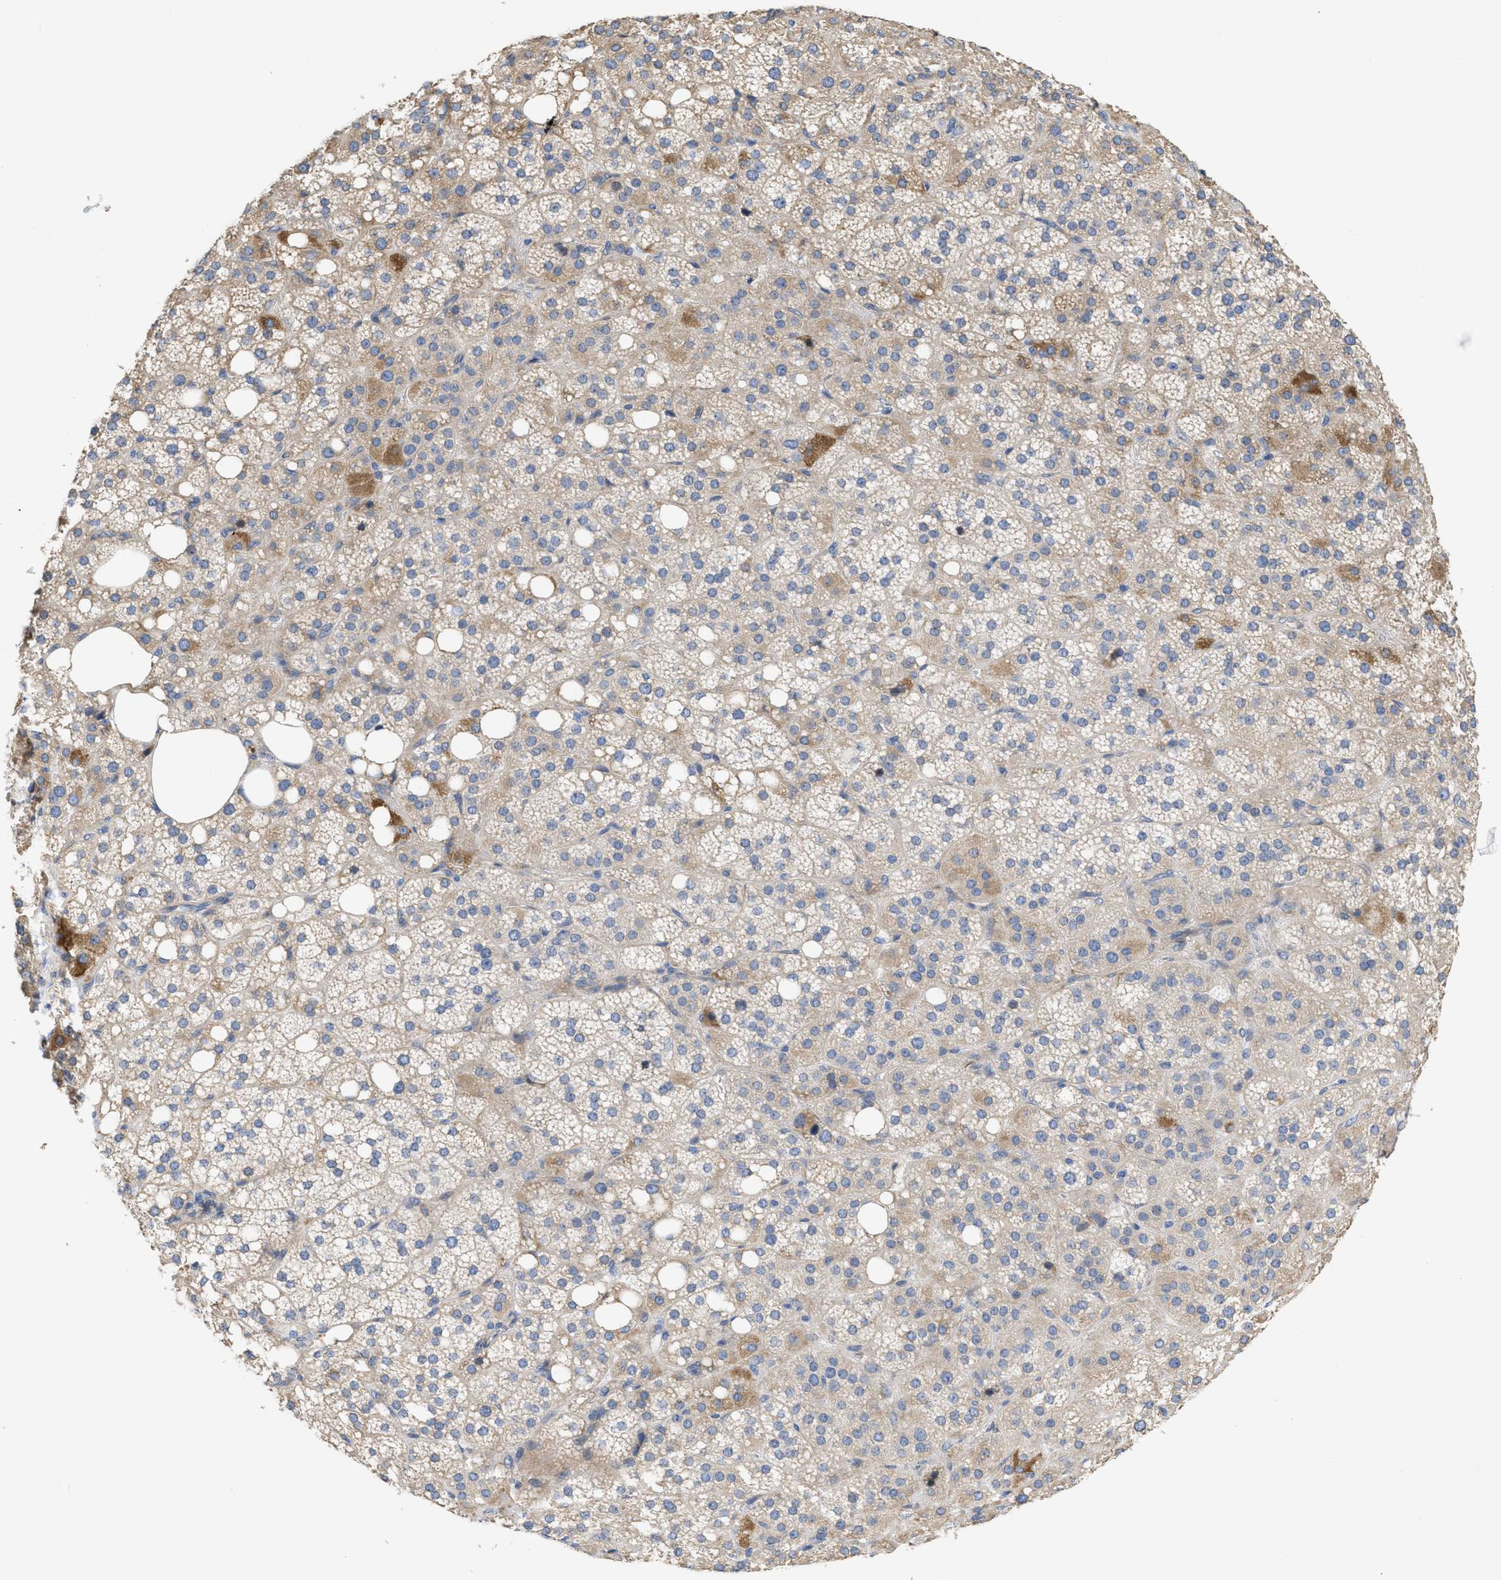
{"staining": {"intensity": "moderate", "quantity": ">75%", "location": "cytoplasmic/membranous,nuclear"}, "tissue": "adrenal gland", "cell_type": "Glandular cells", "image_type": "normal", "snomed": [{"axis": "morphology", "description": "Normal tissue, NOS"}, {"axis": "topography", "description": "Adrenal gland"}], "caption": "DAB (3,3'-diaminobenzidine) immunohistochemical staining of normal adrenal gland reveals moderate cytoplasmic/membranous,nuclear protein positivity in about >75% of glandular cells.", "gene": "CDPF1", "patient": {"sex": "female", "age": 59}}